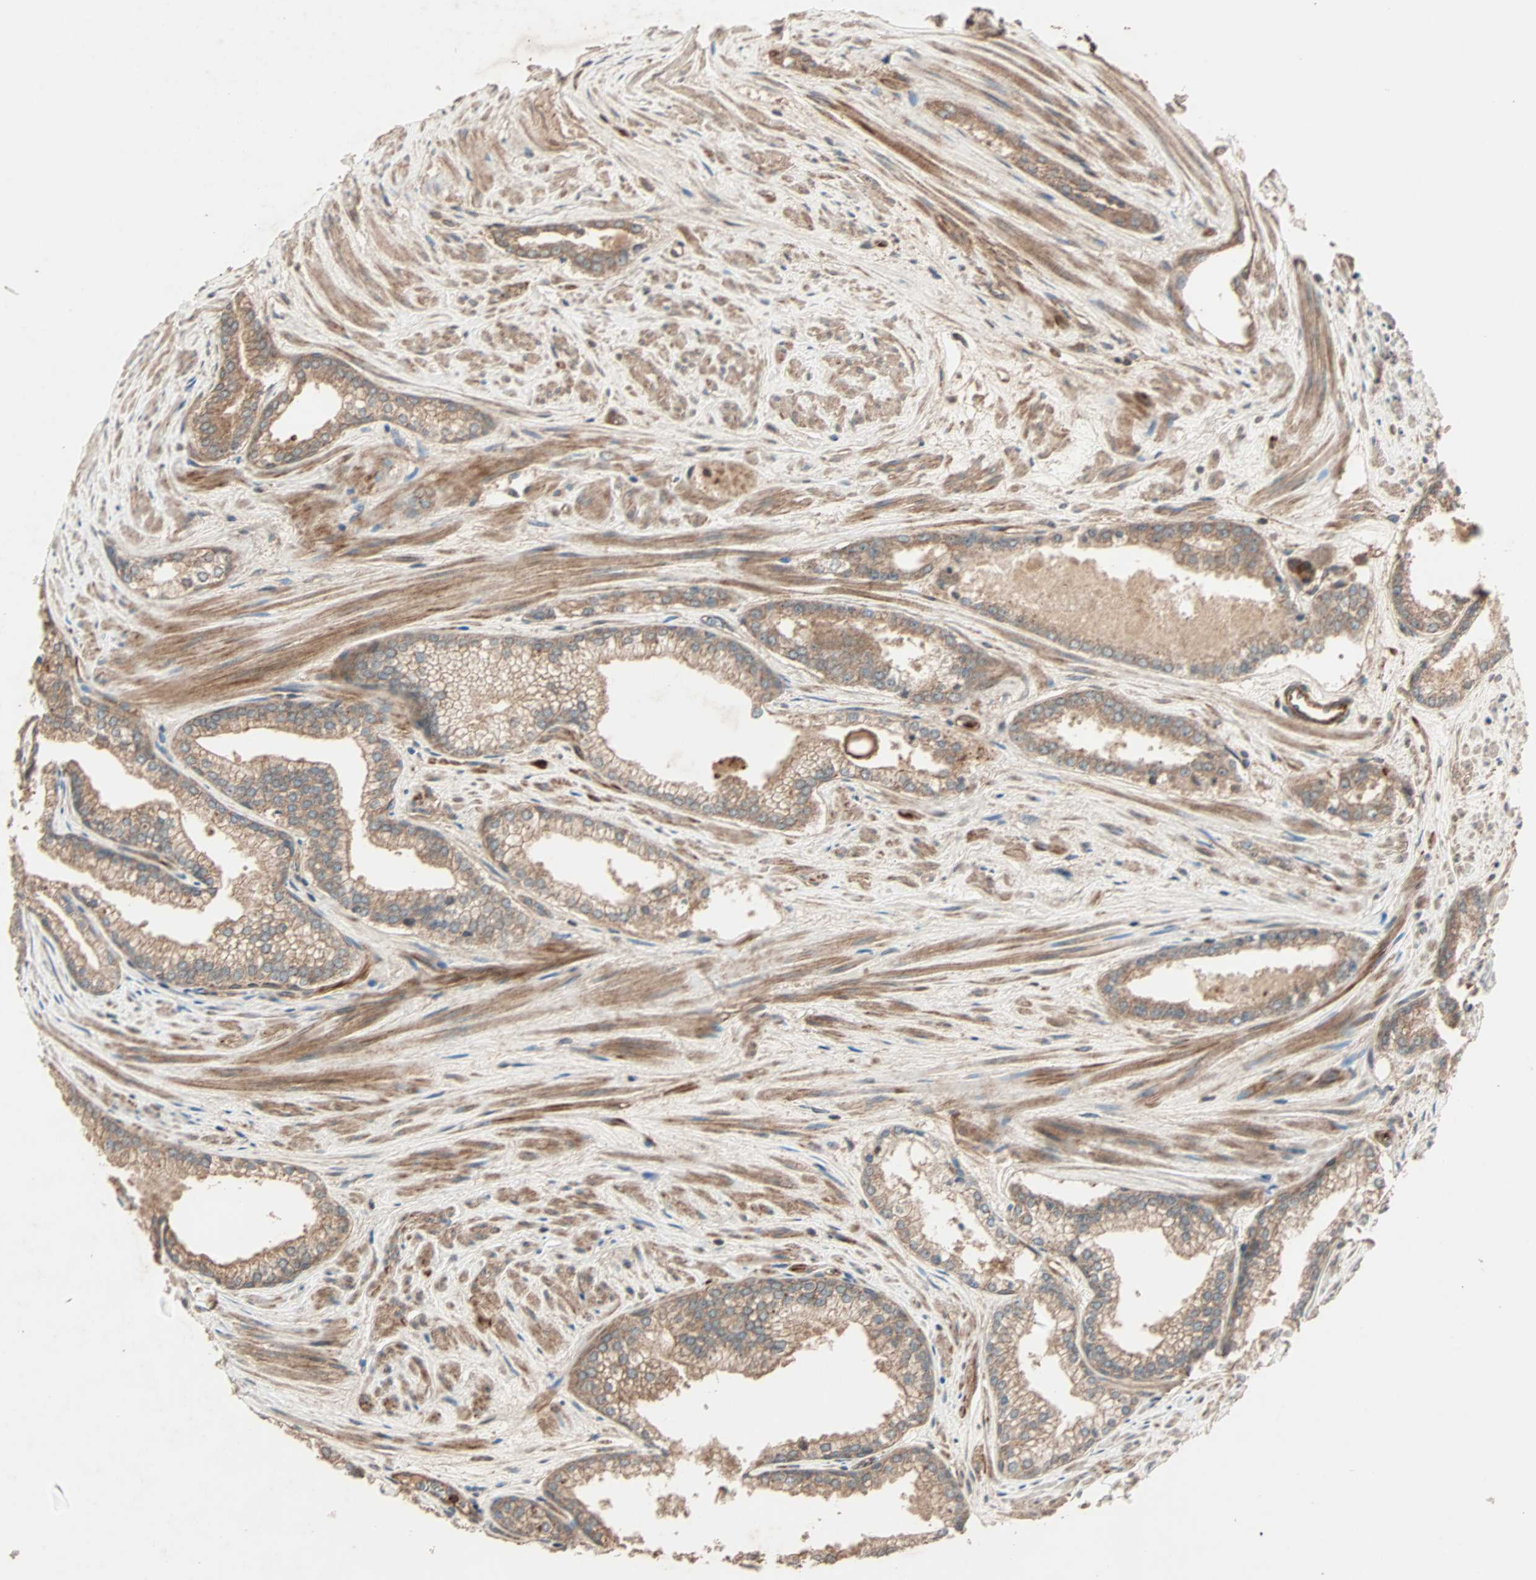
{"staining": {"intensity": "moderate", "quantity": ">75%", "location": "cytoplasmic/membranous"}, "tissue": "prostate cancer", "cell_type": "Tumor cells", "image_type": "cancer", "snomed": [{"axis": "morphology", "description": "Adenocarcinoma, Low grade"}, {"axis": "topography", "description": "Prostate"}], "caption": "Tumor cells exhibit medium levels of moderate cytoplasmic/membranous positivity in about >75% of cells in prostate adenocarcinoma (low-grade). (Brightfield microscopy of DAB IHC at high magnification).", "gene": "GCK", "patient": {"sex": "male", "age": 60}}